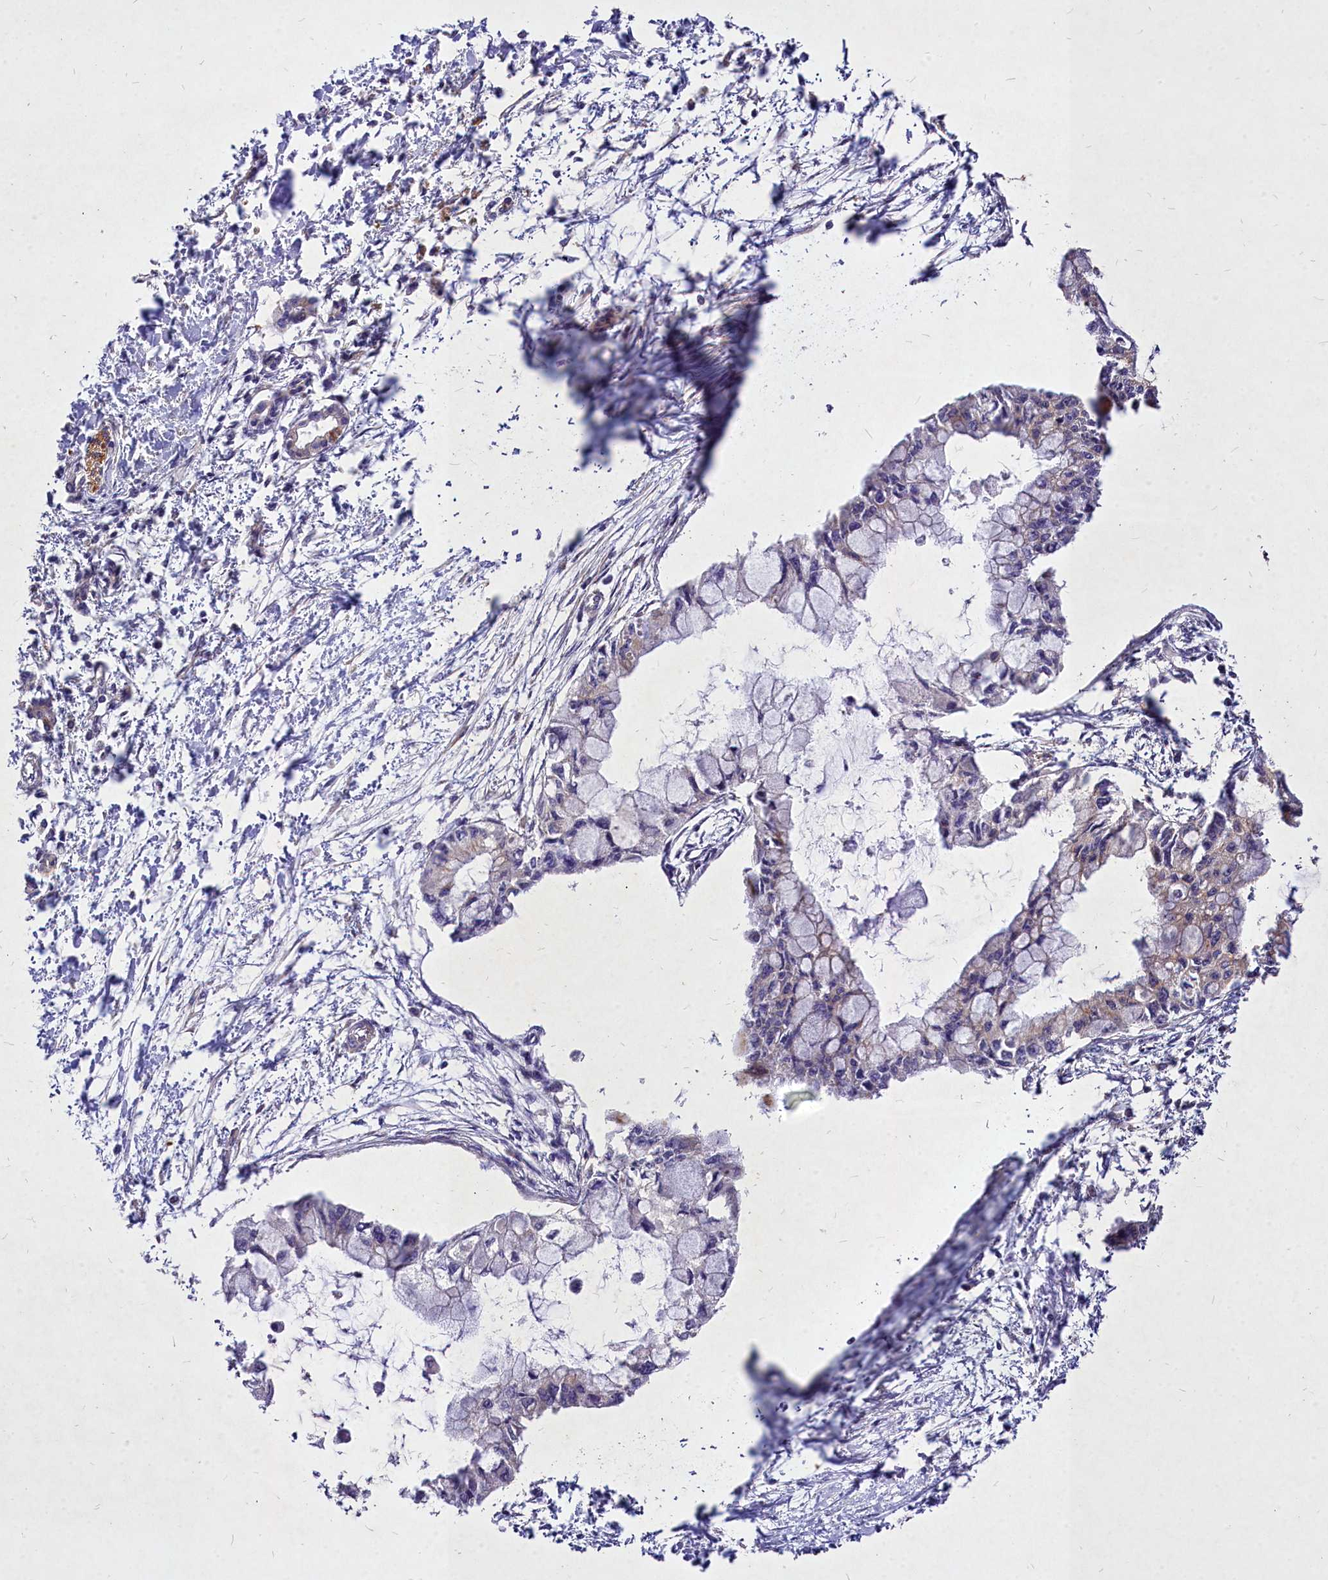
{"staining": {"intensity": "weak", "quantity": "<25%", "location": "cytoplasmic/membranous"}, "tissue": "pancreatic cancer", "cell_type": "Tumor cells", "image_type": "cancer", "snomed": [{"axis": "morphology", "description": "Adenocarcinoma, NOS"}, {"axis": "topography", "description": "Pancreas"}], "caption": "This is a image of immunohistochemistry staining of pancreatic cancer, which shows no expression in tumor cells. Nuclei are stained in blue.", "gene": "SKA1", "patient": {"sex": "male", "age": 48}}